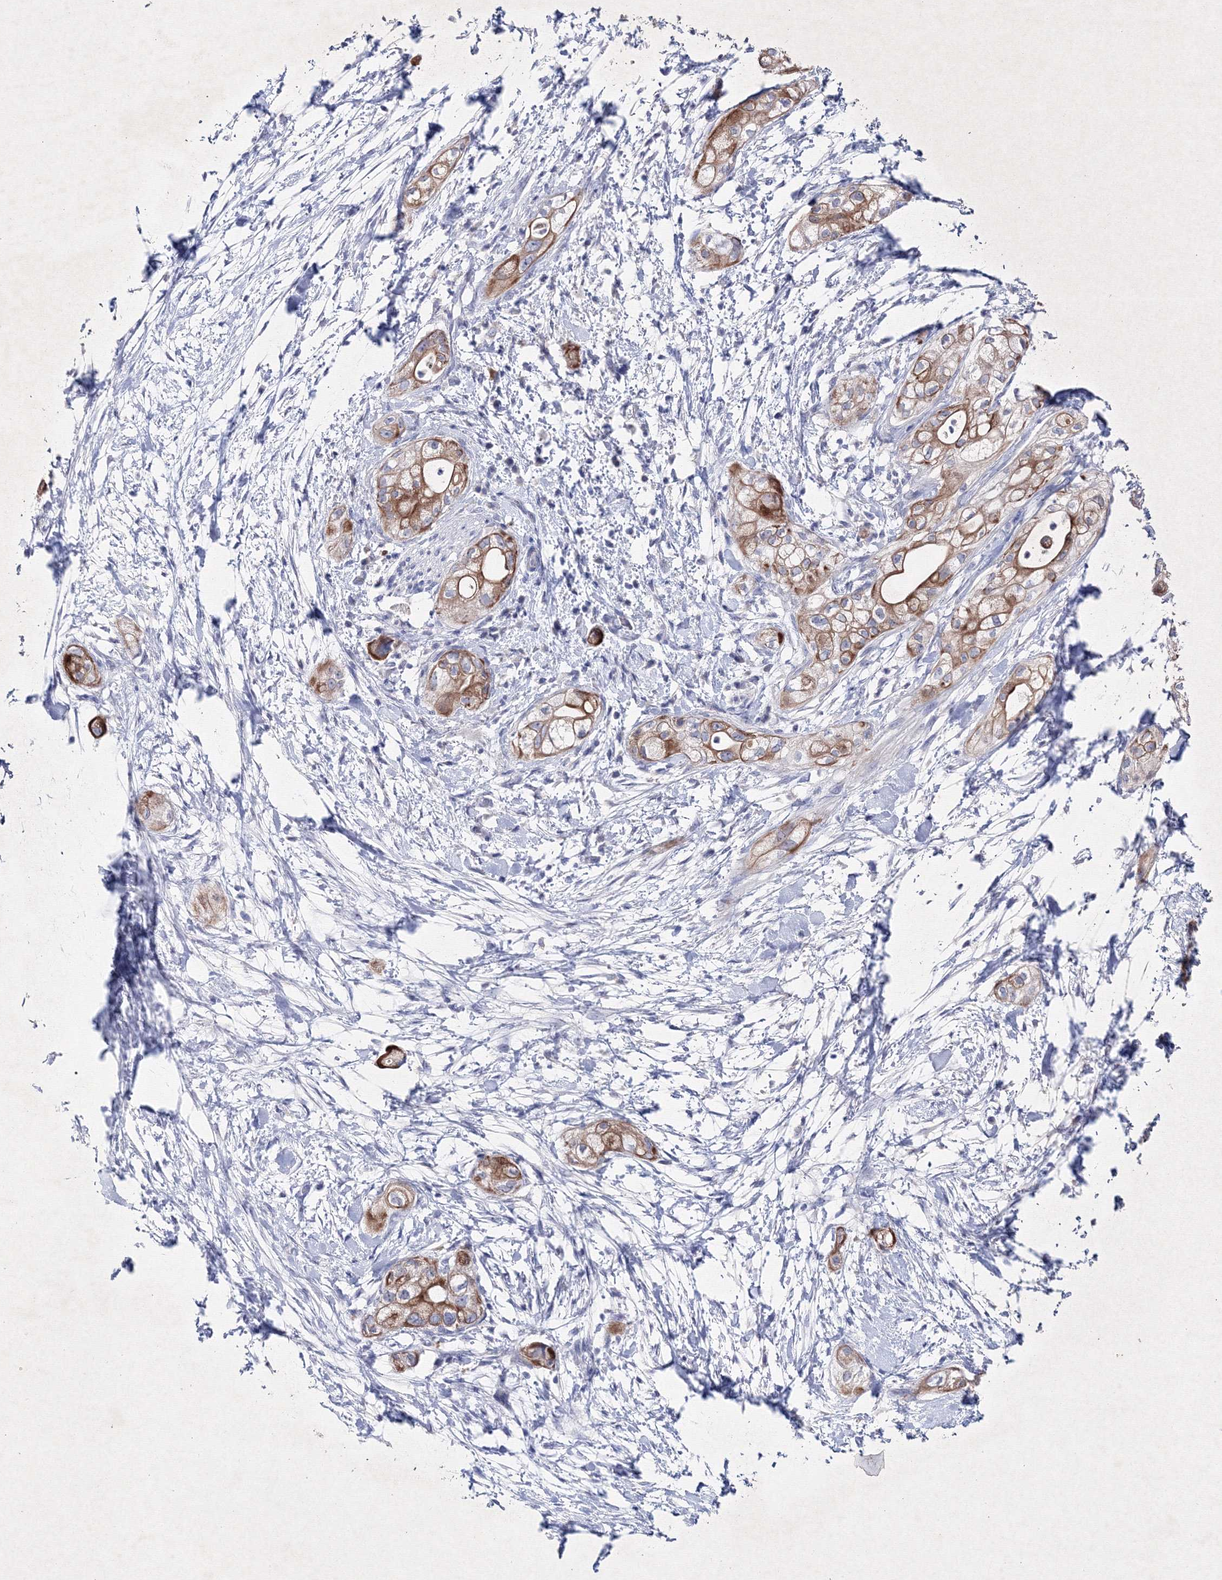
{"staining": {"intensity": "moderate", "quantity": ">75%", "location": "cytoplasmic/membranous"}, "tissue": "pancreatic cancer", "cell_type": "Tumor cells", "image_type": "cancer", "snomed": [{"axis": "morphology", "description": "Adenocarcinoma, NOS"}, {"axis": "topography", "description": "Pancreas"}], "caption": "An image showing moderate cytoplasmic/membranous positivity in about >75% of tumor cells in pancreatic cancer (adenocarcinoma), as visualized by brown immunohistochemical staining.", "gene": "SMIM29", "patient": {"sex": "male", "age": 58}}